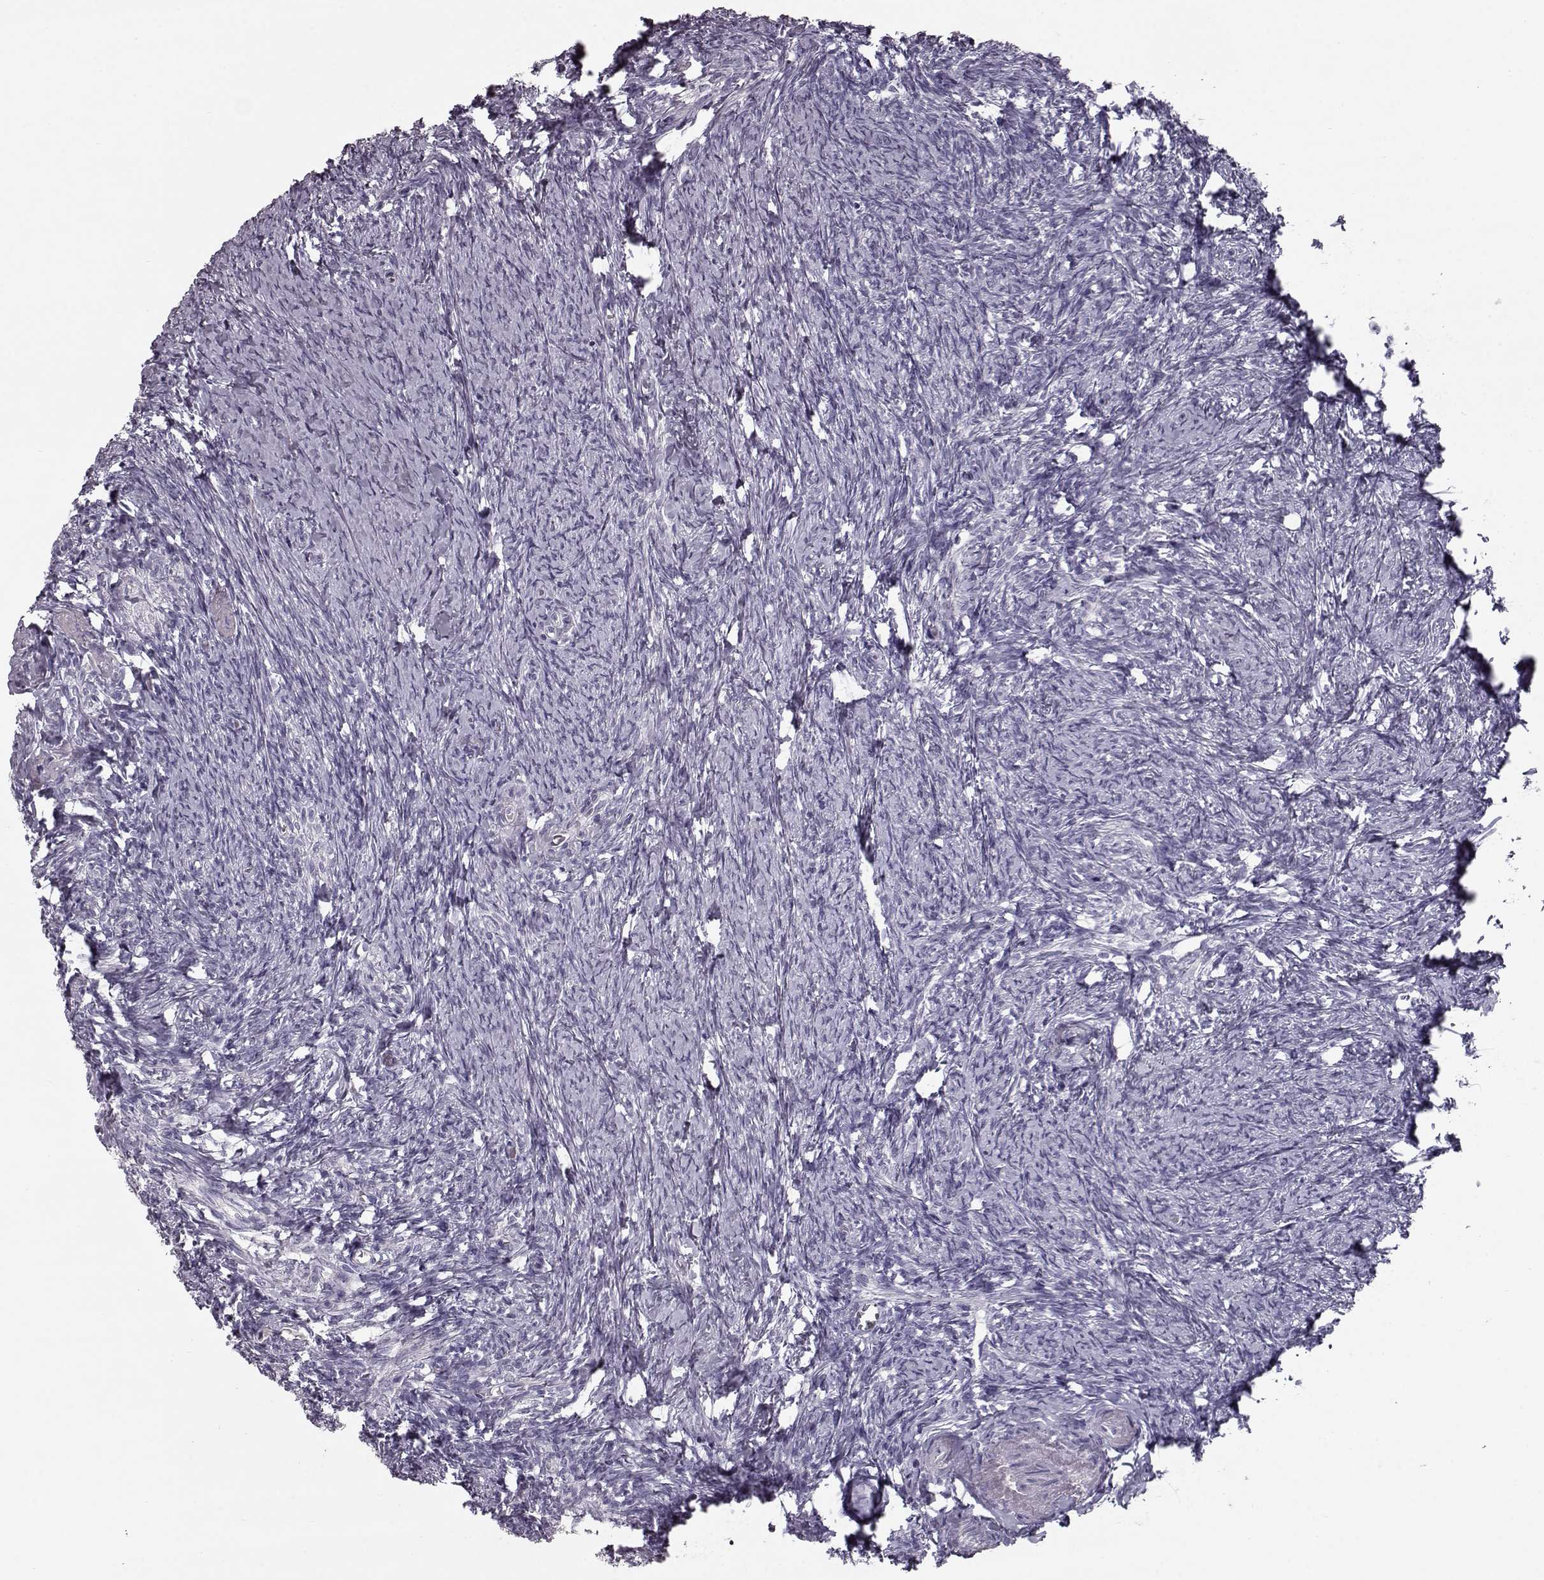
{"staining": {"intensity": "negative", "quantity": "none", "location": "none"}, "tissue": "ovary", "cell_type": "Follicle cells", "image_type": "normal", "snomed": [{"axis": "morphology", "description": "Normal tissue, NOS"}, {"axis": "topography", "description": "Ovary"}], "caption": "This is an immunohistochemistry (IHC) image of unremarkable ovary. There is no staining in follicle cells.", "gene": "CCL19", "patient": {"sex": "female", "age": 72}}